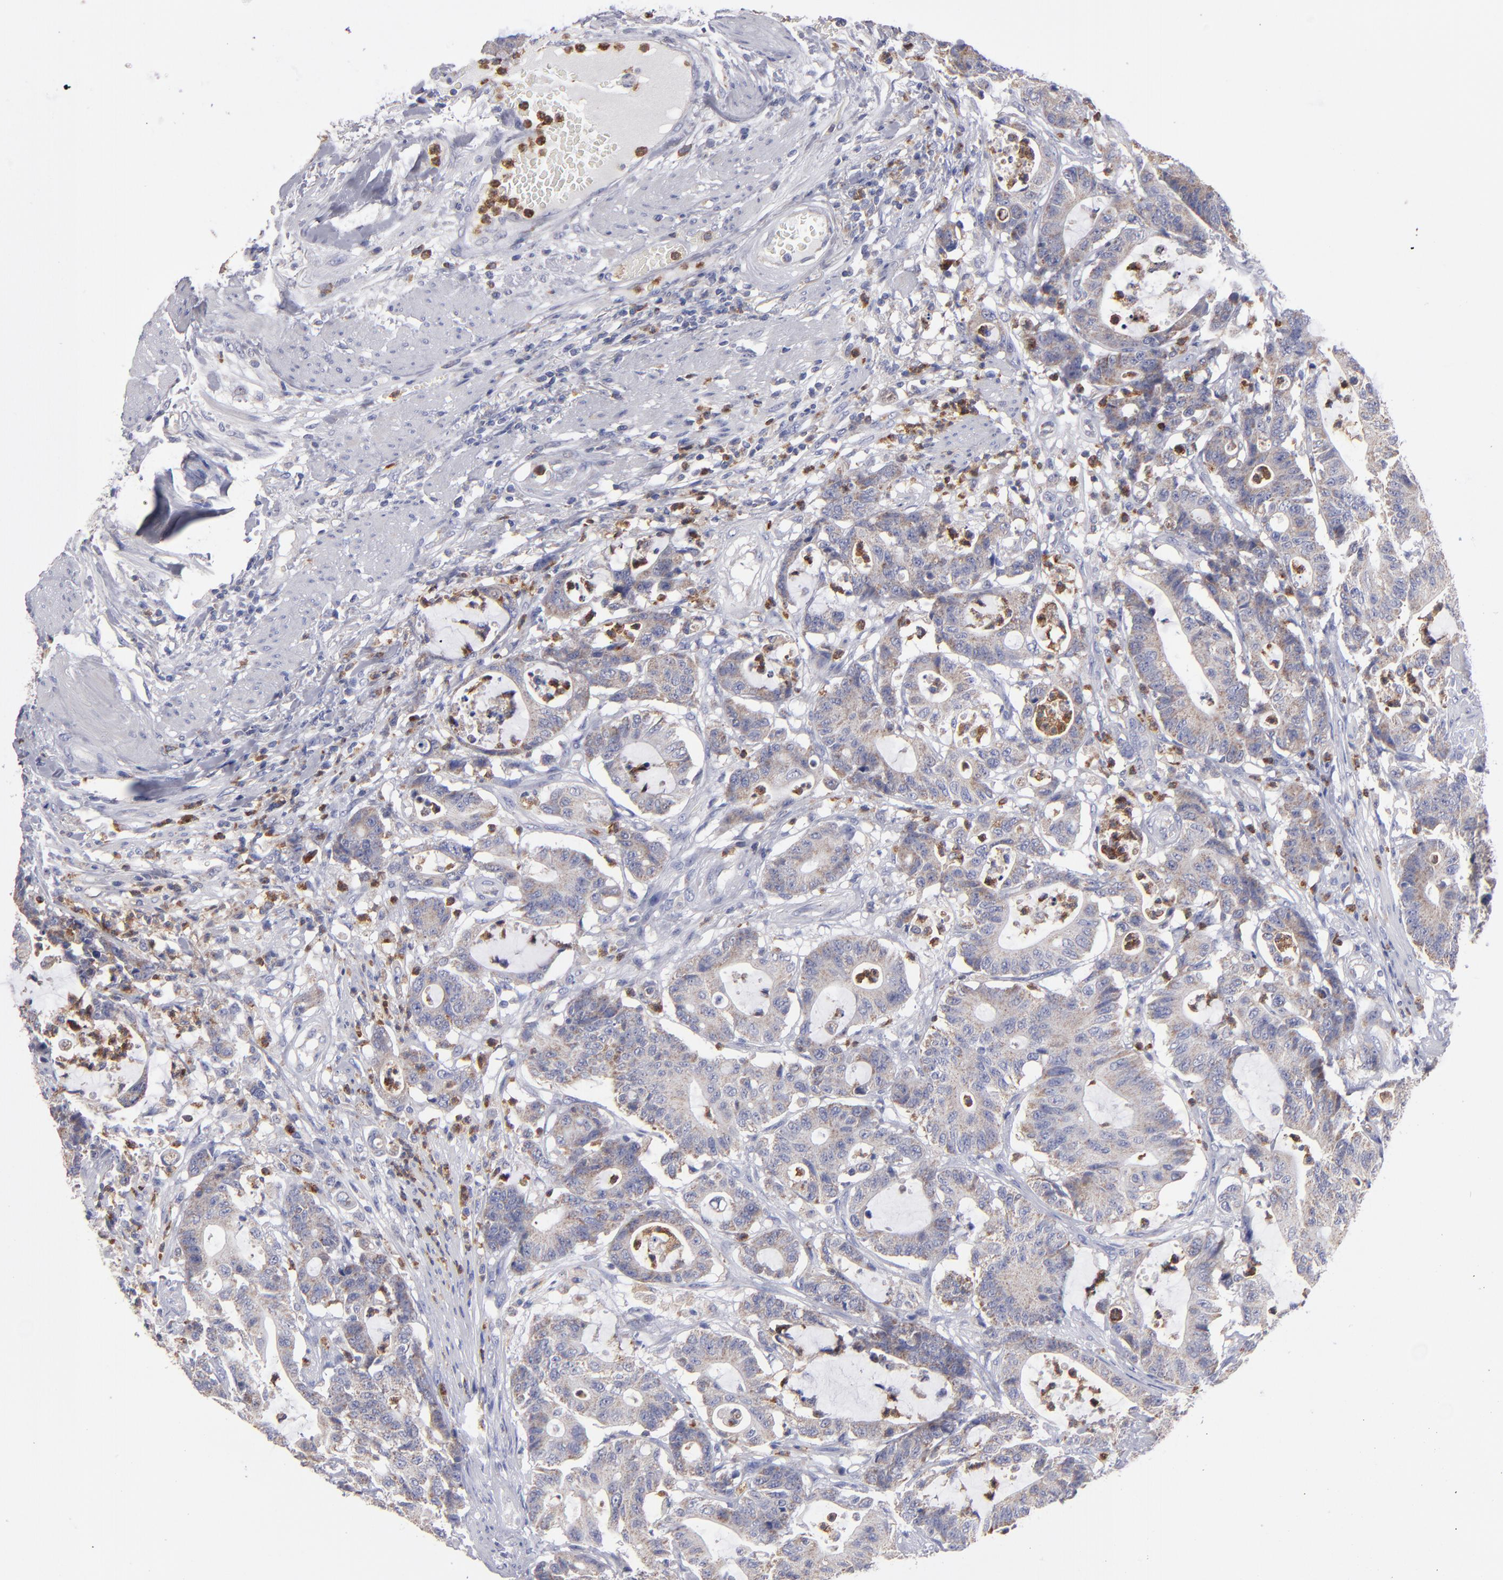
{"staining": {"intensity": "weak", "quantity": ">75%", "location": "cytoplasmic/membranous"}, "tissue": "colorectal cancer", "cell_type": "Tumor cells", "image_type": "cancer", "snomed": [{"axis": "morphology", "description": "Adenocarcinoma, NOS"}, {"axis": "topography", "description": "Colon"}], "caption": "Colorectal cancer (adenocarcinoma) tissue exhibits weak cytoplasmic/membranous expression in about >75% of tumor cells", "gene": "FGR", "patient": {"sex": "female", "age": 84}}